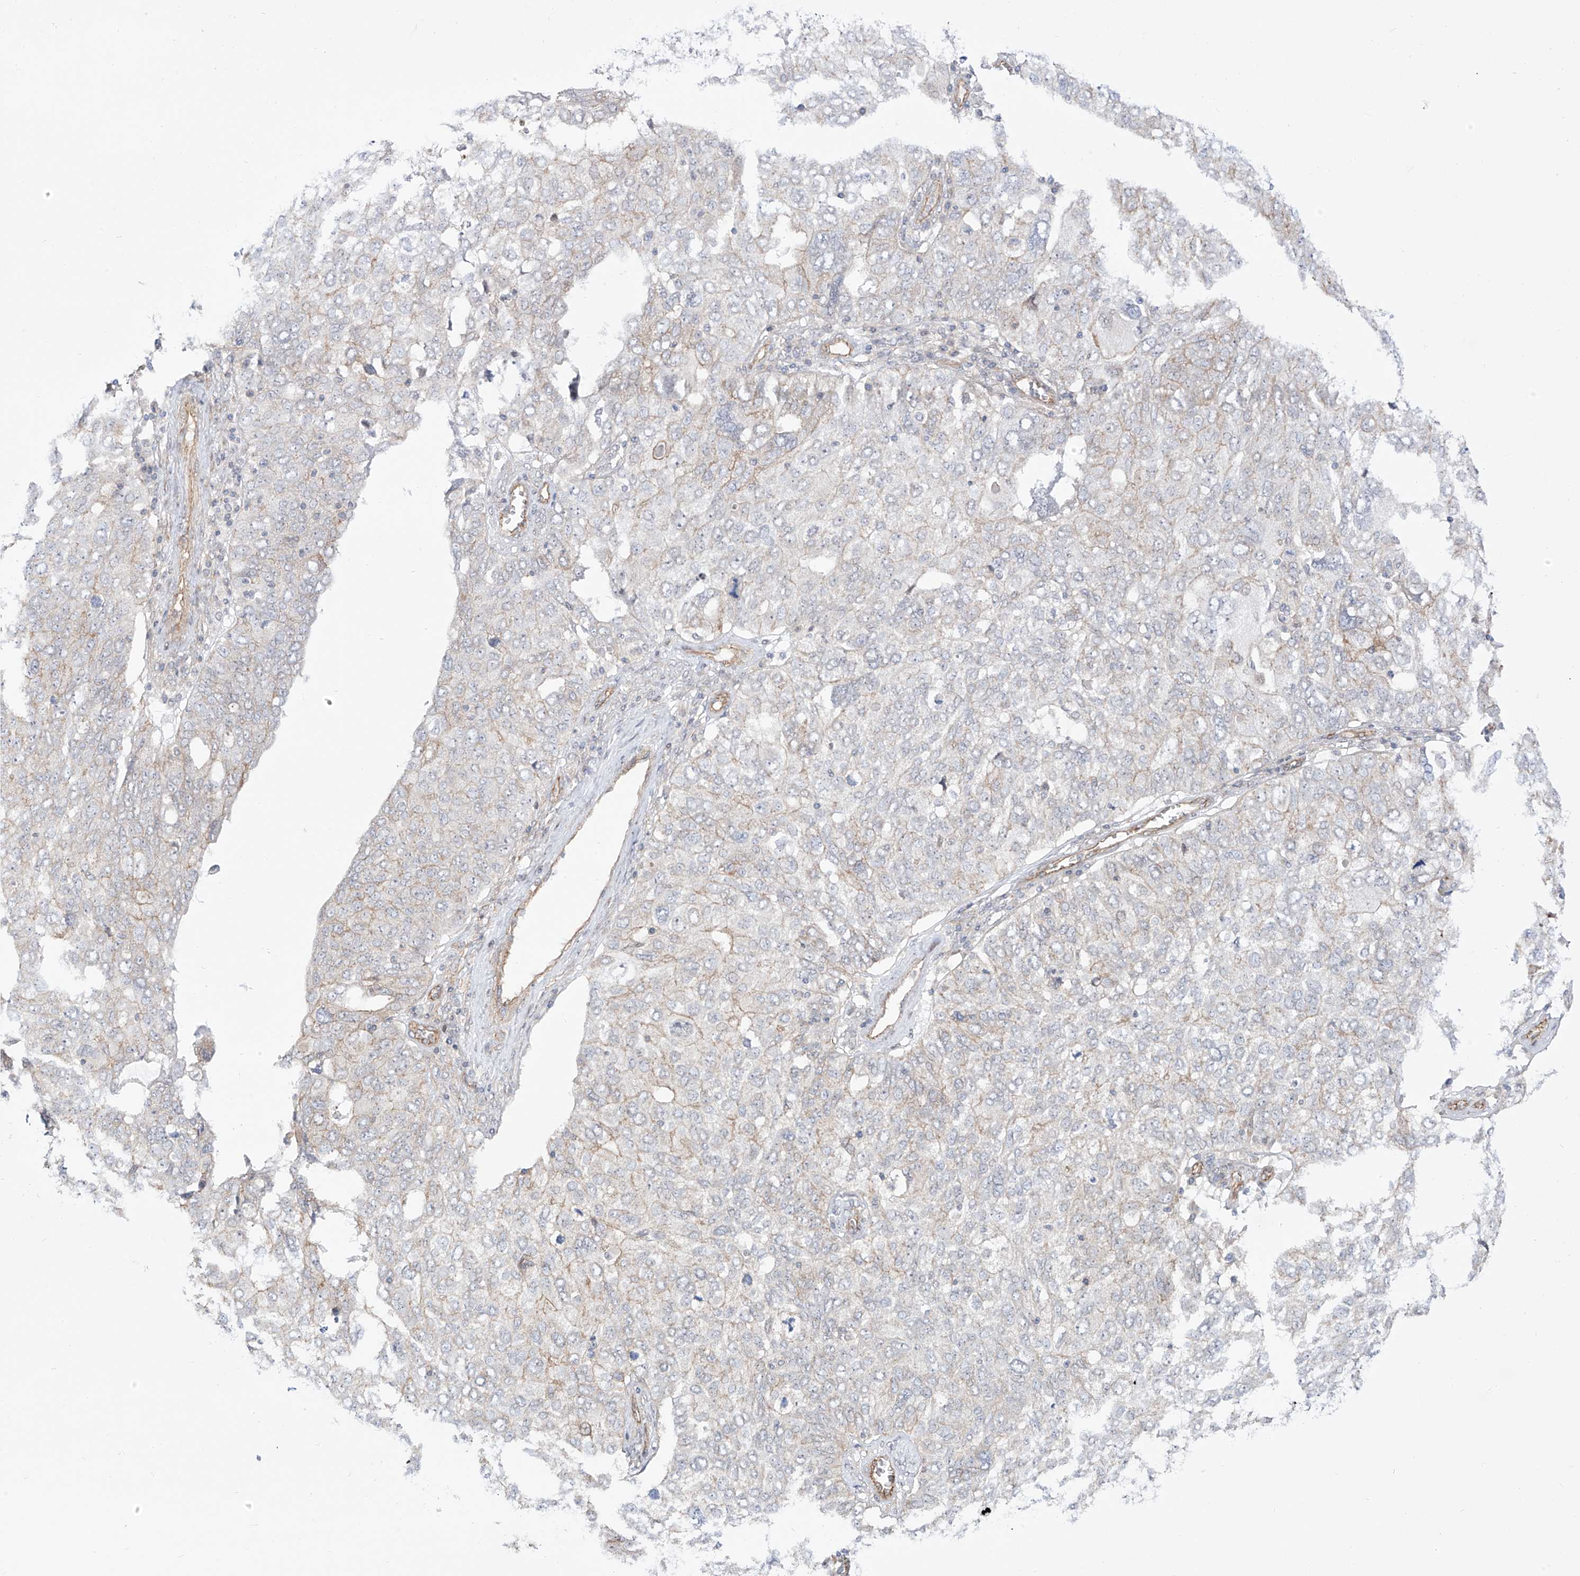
{"staining": {"intensity": "negative", "quantity": "none", "location": "none"}, "tissue": "ovarian cancer", "cell_type": "Tumor cells", "image_type": "cancer", "snomed": [{"axis": "morphology", "description": "Carcinoma, endometroid"}, {"axis": "topography", "description": "Ovary"}], "caption": "There is no significant staining in tumor cells of ovarian cancer.", "gene": "ZNF180", "patient": {"sex": "female", "age": 62}}